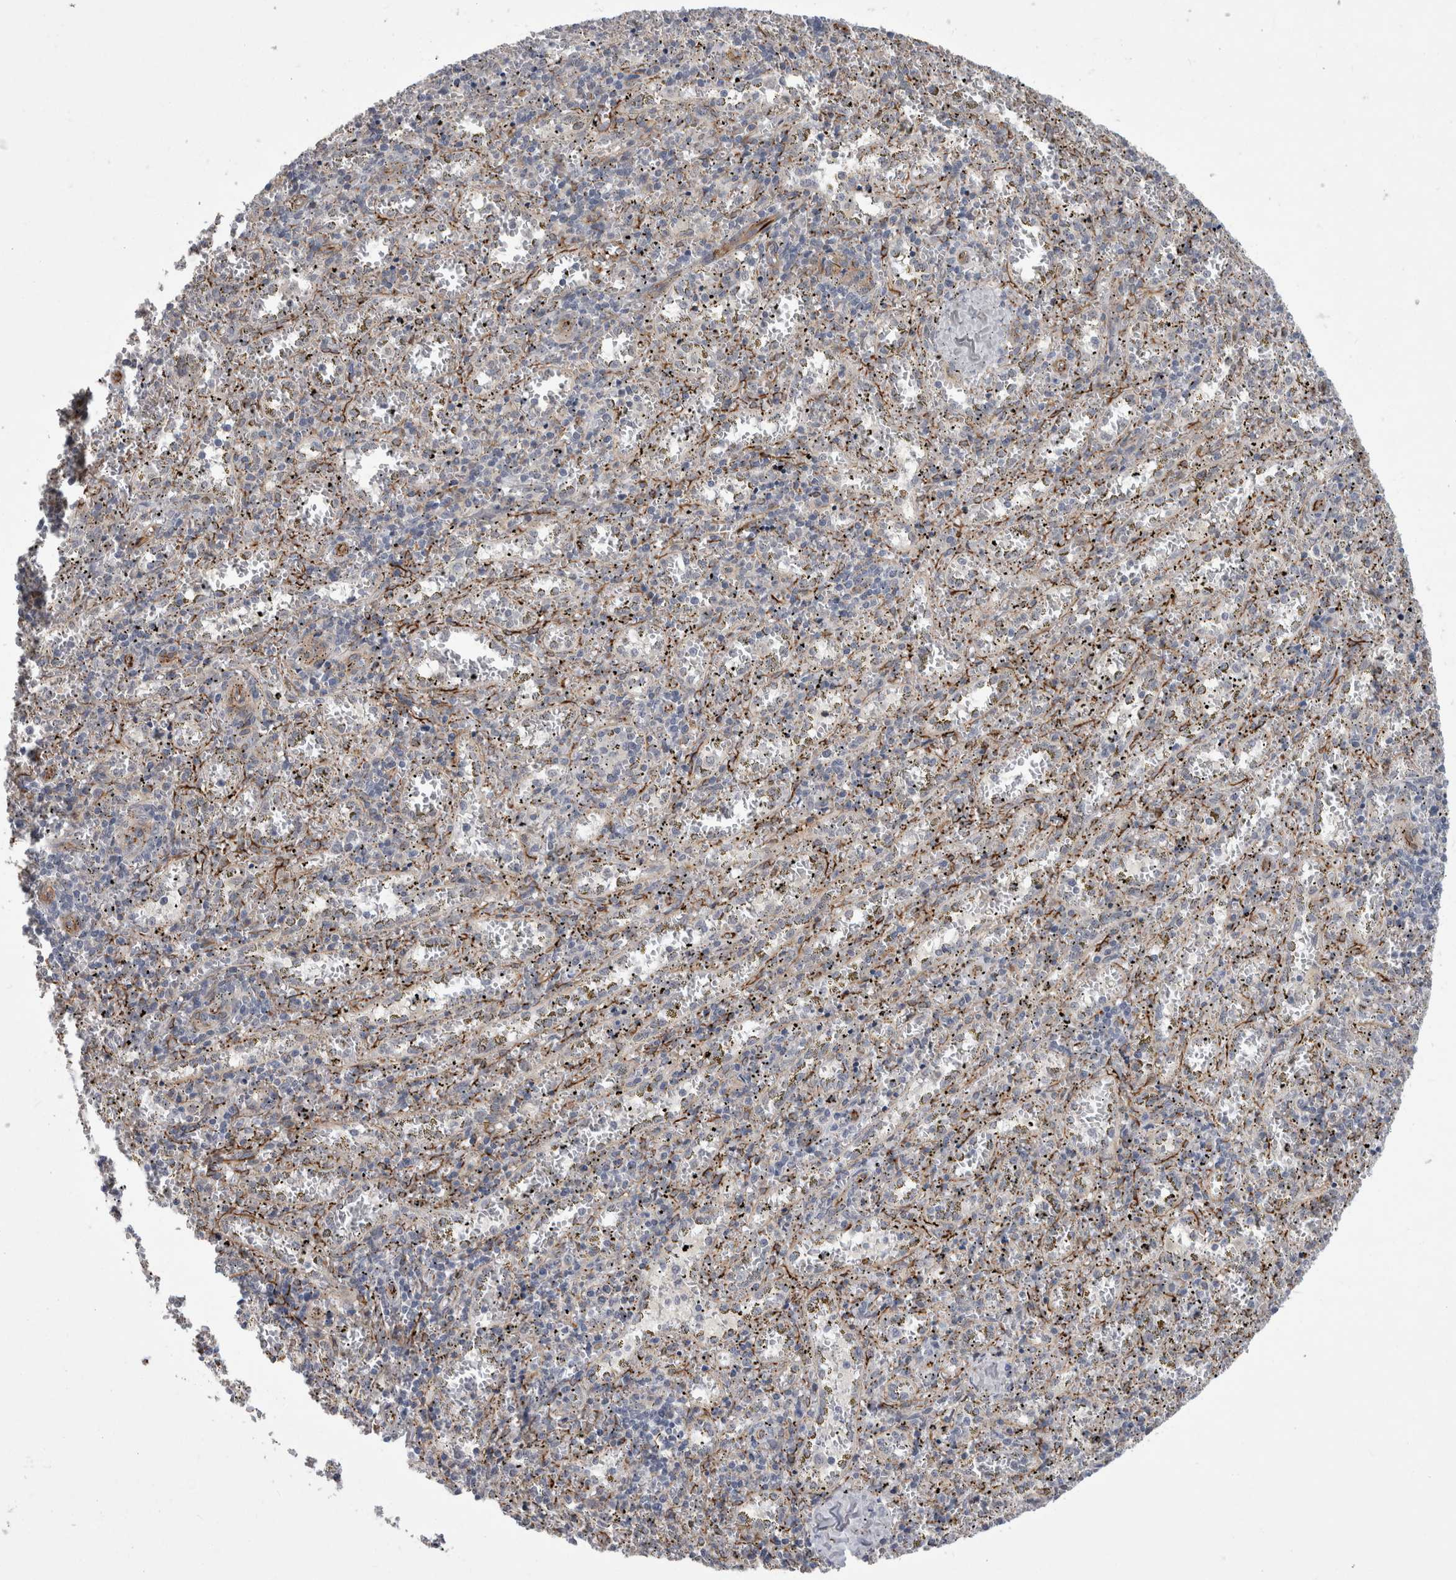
{"staining": {"intensity": "negative", "quantity": "none", "location": "none"}, "tissue": "spleen", "cell_type": "Cells in red pulp", "image_type": "normal", "snomed": [{"axis": "morphology", "description": "Normal tissue, NOS"}, {"axis": "topography", "description": "Spleen"}], "caption": "There is no significant staining in cells in red pulp of spleen. (DAB immunohistochemistry (IHC) with hematoxylin counter stain).", "gene": "FAM83H", "patient": {"sex": "male", "age": 11}}